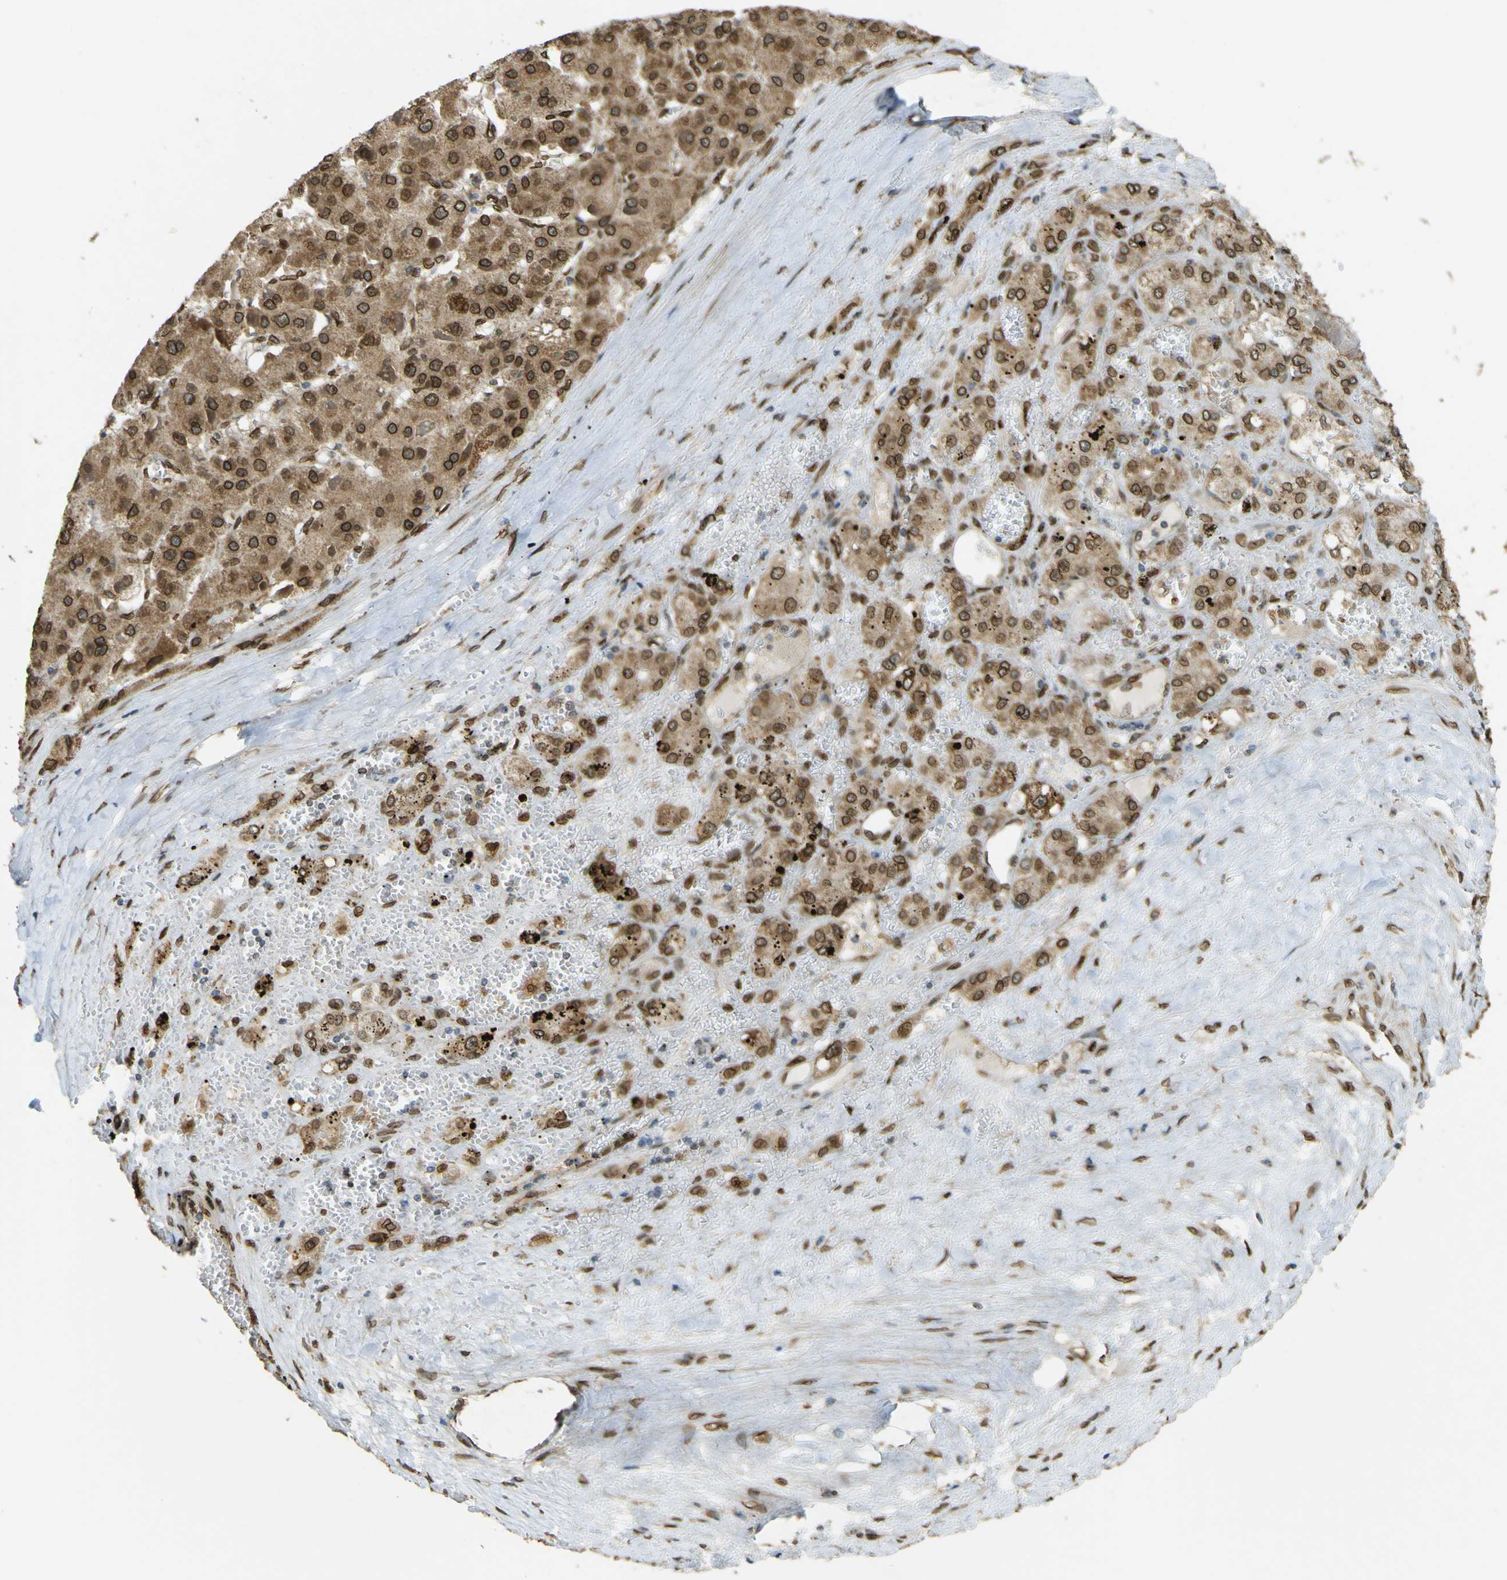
{"staining": {"intensity": "moderate", "quantity": ">75%", "location": "cytoplasmic/membranous,nuclear"}, "tissue": "liver cancer", "cell_type": "Tumor cells", "image_type": "cancer", "snomed": [{"axis": "morphology", "description": "Carcinoma, Hepatocellular, NOS"}, {"axis": "topography", "description": "Liver"}], "caption": "Hepatocellular carcinoma (liver) stained with a protein marker reveals moderate staining in tumor cells.", "gene": "GALNT1", "patient": {"sex": "female", "age": 73}}